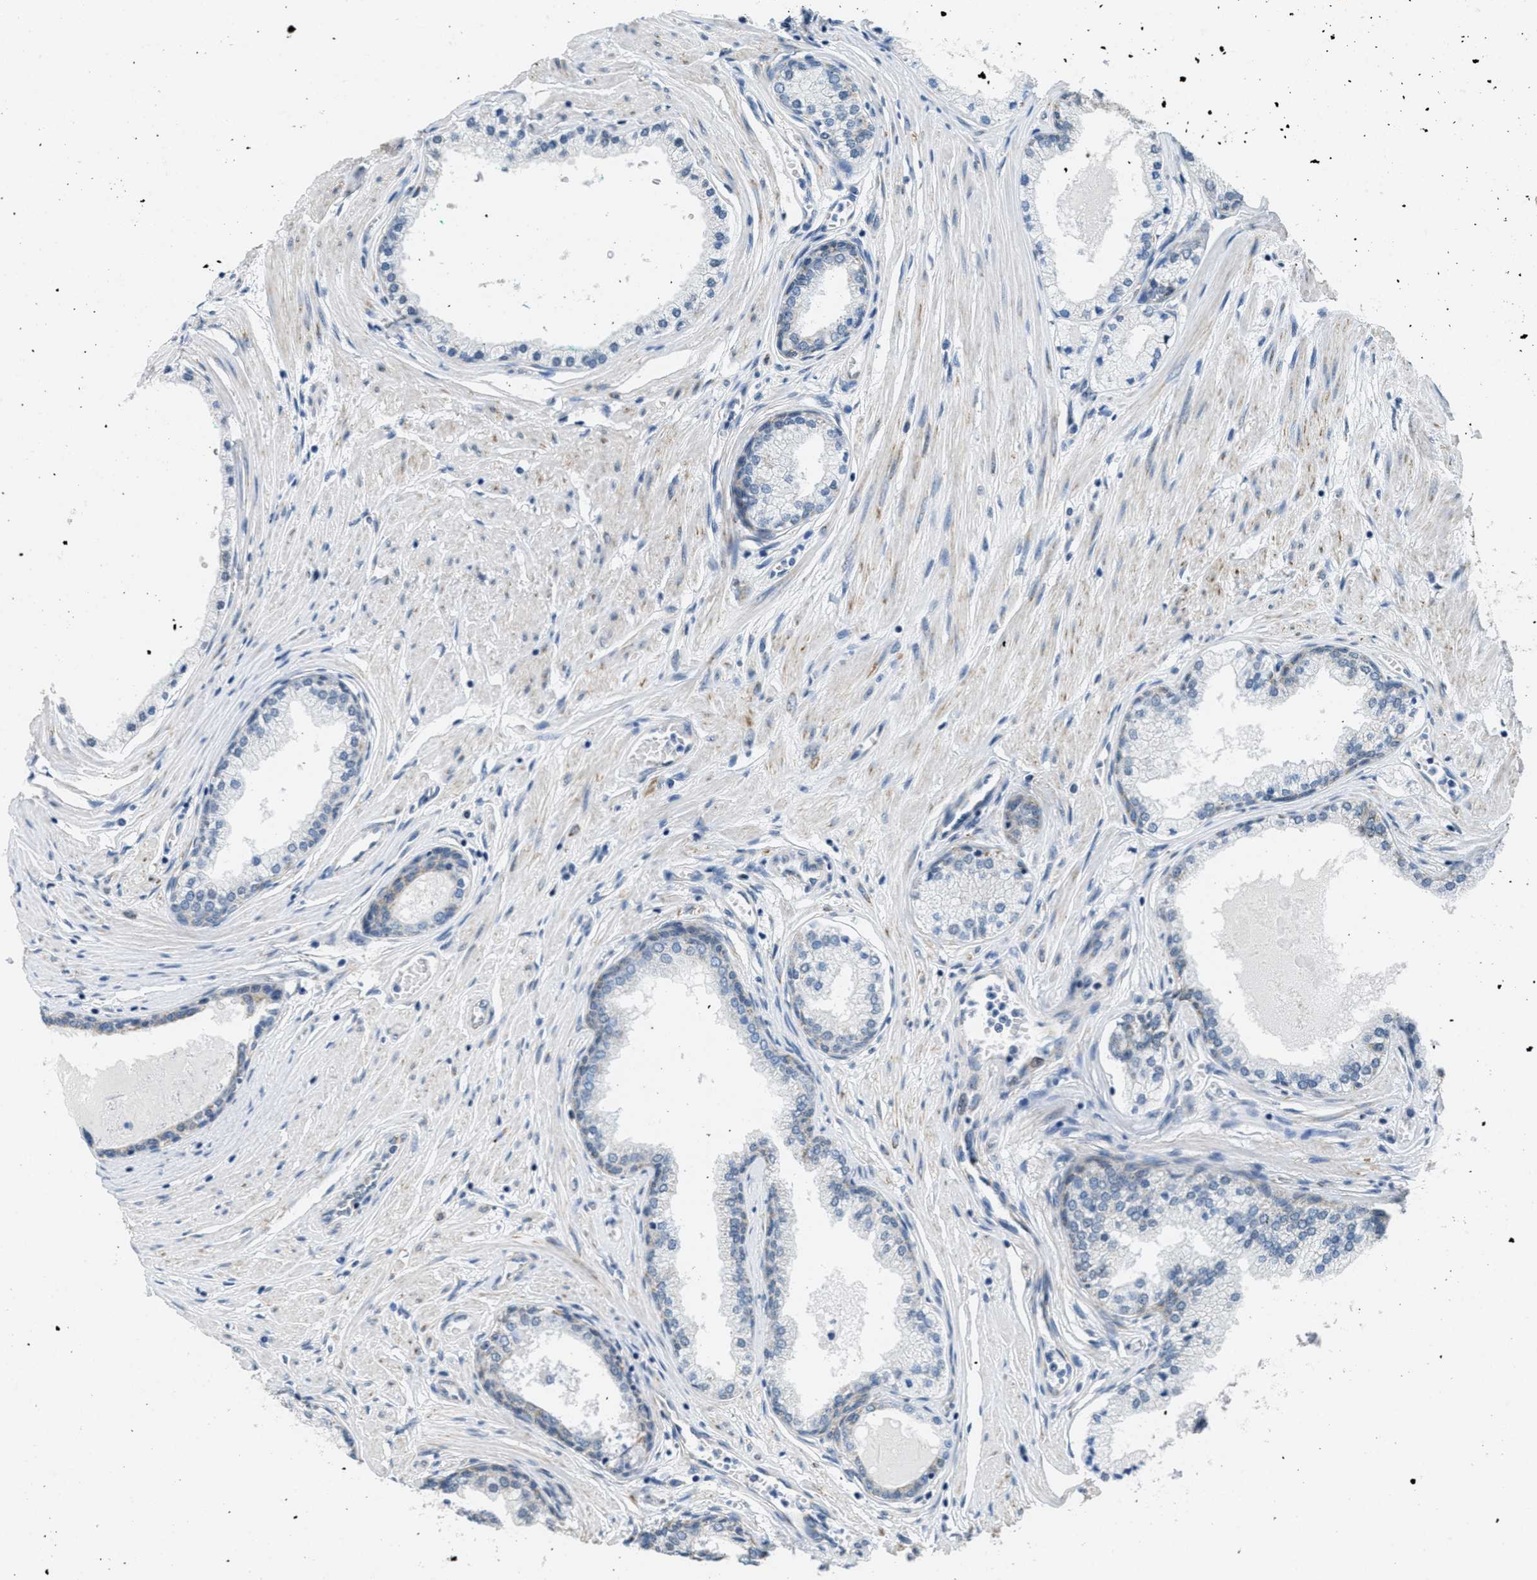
{"staining": {"intensity": "moderate", "quantity": ">75%", "location": "cytoplasmic/membranous"}, "tissue": "prostate cancer", "cell_type": "Tumor cells", "image_type": "cancer", "snomed": [{"axis": "morphology", "description": "Adenocarcinoma, Low grade"}, {"axis": "topography", "description": "Prostate"}], "caption": "Approximately >75% of tumor cells in human prostate cancer show moderate cytoplasmic/membranous protein positivity as visualized by brown immunohistochemical staining.", "gene": "TOMM70", "patient": {"sex": "male", "age": 63}}